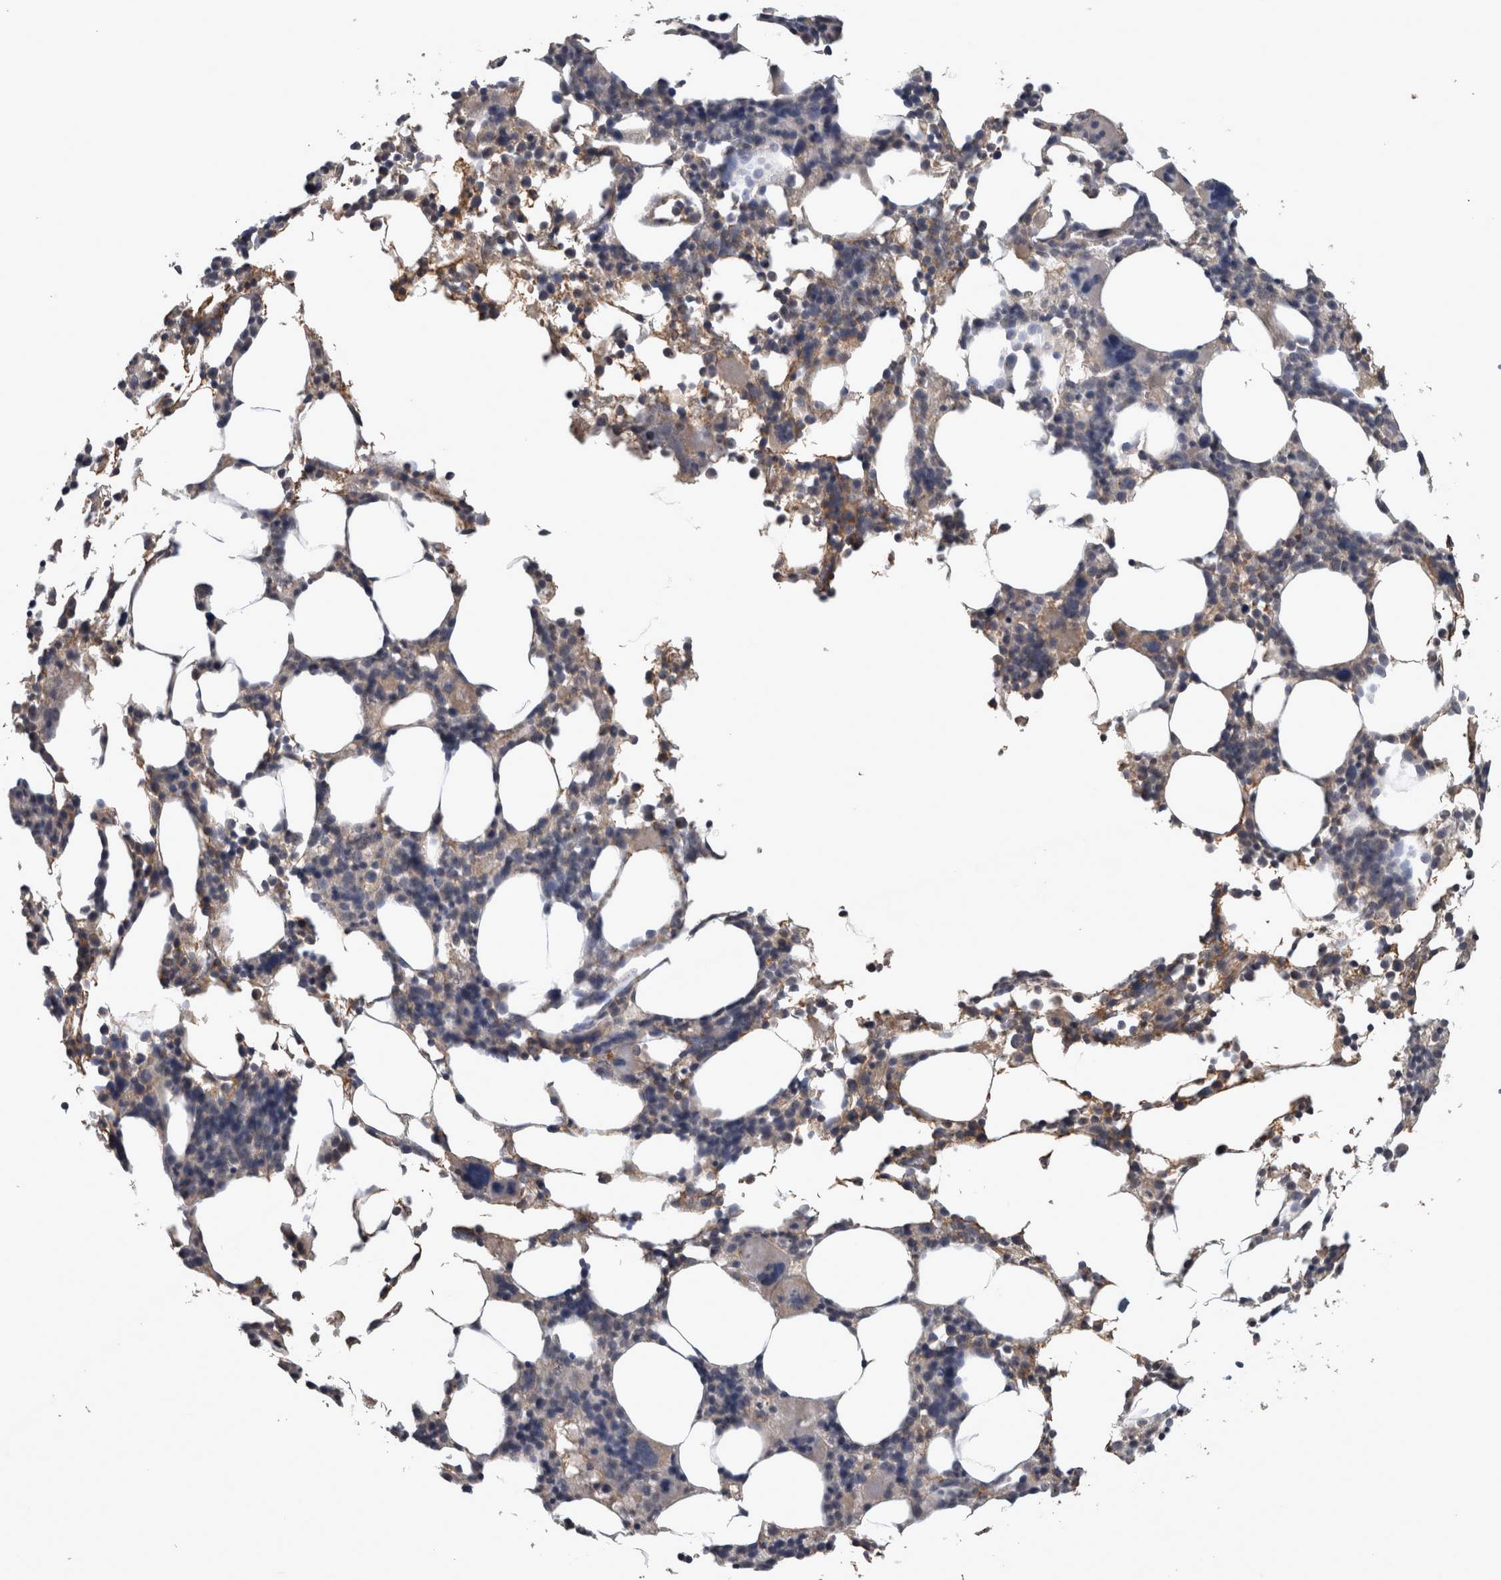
{"staining": {"intensity": "weak", "quantity": "<25%", "location": "cytoplasmic/membranous"}, "tissue": "bone marrow", "cell_type": "Hematopoietic cells", "image_type": "normal", "snomed": [{"axis": "morphology", "description": "Normal tissue, NOS"}, {"axis": "morphology", "description": "Inflammation, NOS"}, {"axis": "topography", "description": "Bone marrow"}], "caption": "Immunohistochemistry (IHC) of benign human bone marrow shows no positivity in hematopoietic cells.", "gene": "WNT7A", "patient": {"sex": "male", "age": 55}}